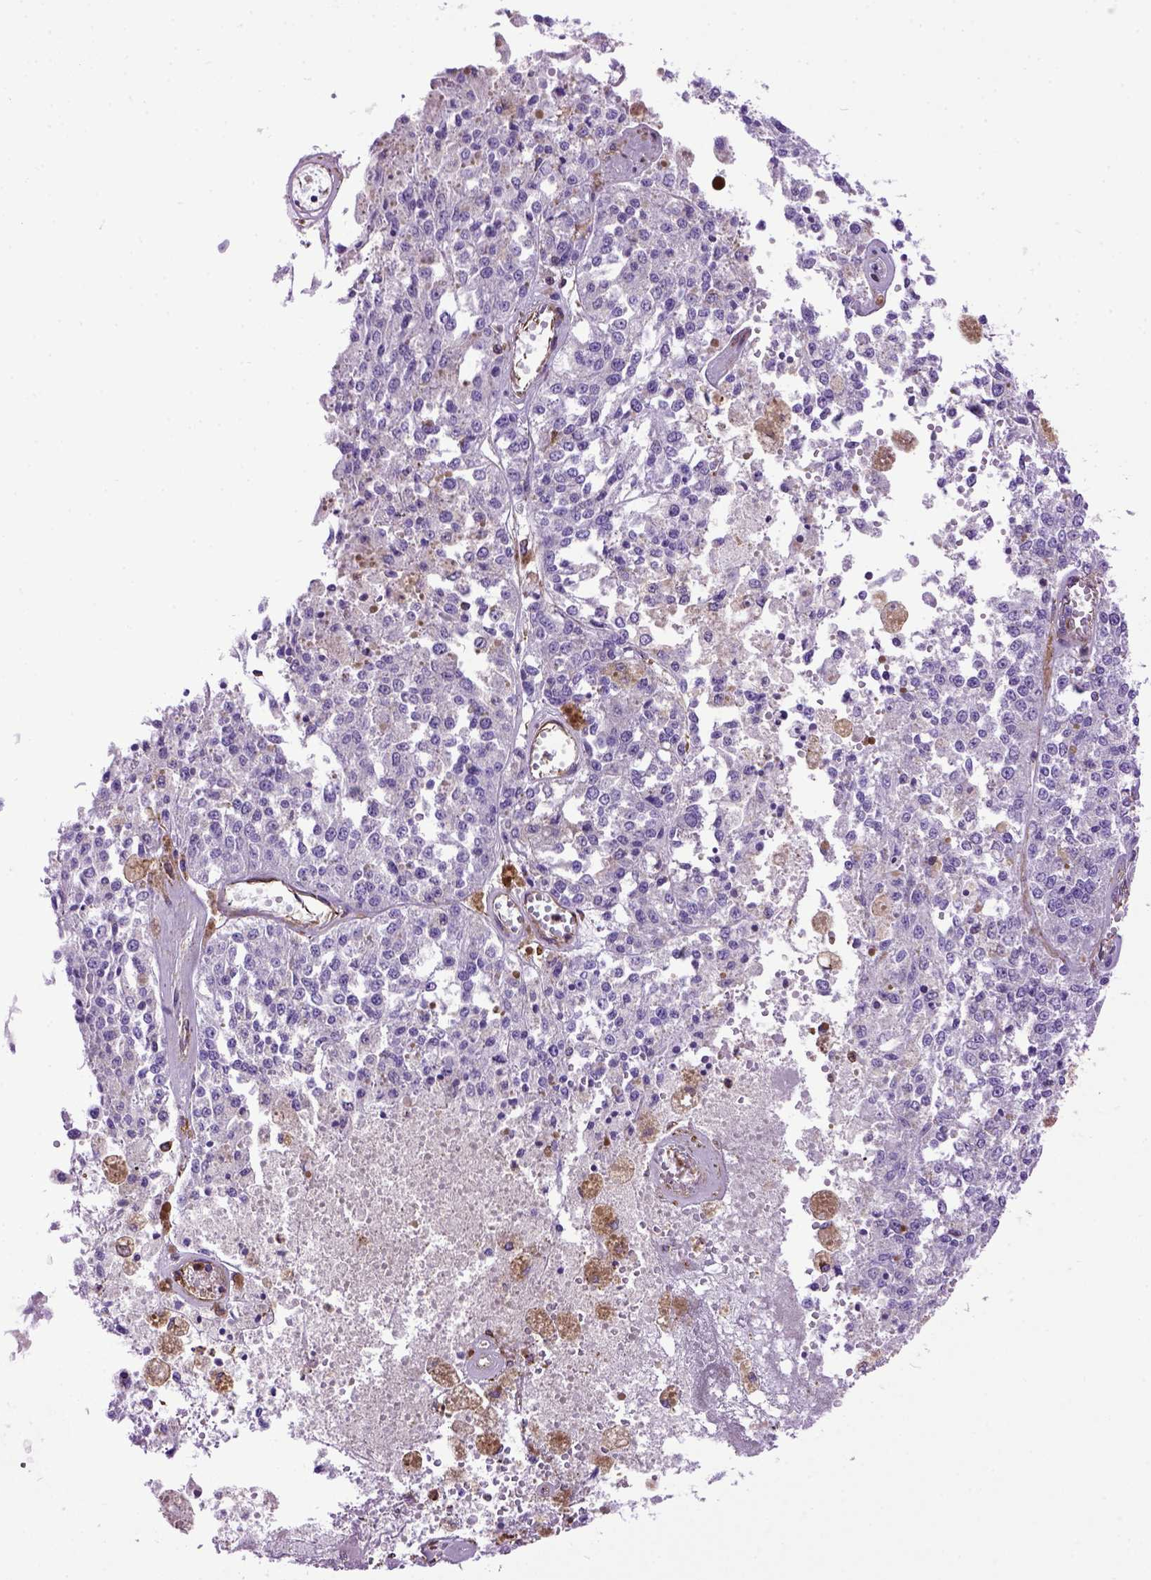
{"staining": {"intensity": "negative", "quantity": "none", "location": "none"}, "tissue": "melanoma", "cell_type": "Tumor cells", "image_type": "cancer", "snomed": [{"axis": "morphology", "description": "Malignant melanoma, Metastatic site"}, {"axis": "topography", "description": "Lymph node"}], "caption": "Immunohistochemistry (IHC) micrograph of neoplastic tissue: human malignant melanoma (metastatic site) stained with DAB shows no significant protein staining in tumor cells.", "gene": "MVP", "patient": {"sex": "female", "age": 64}}